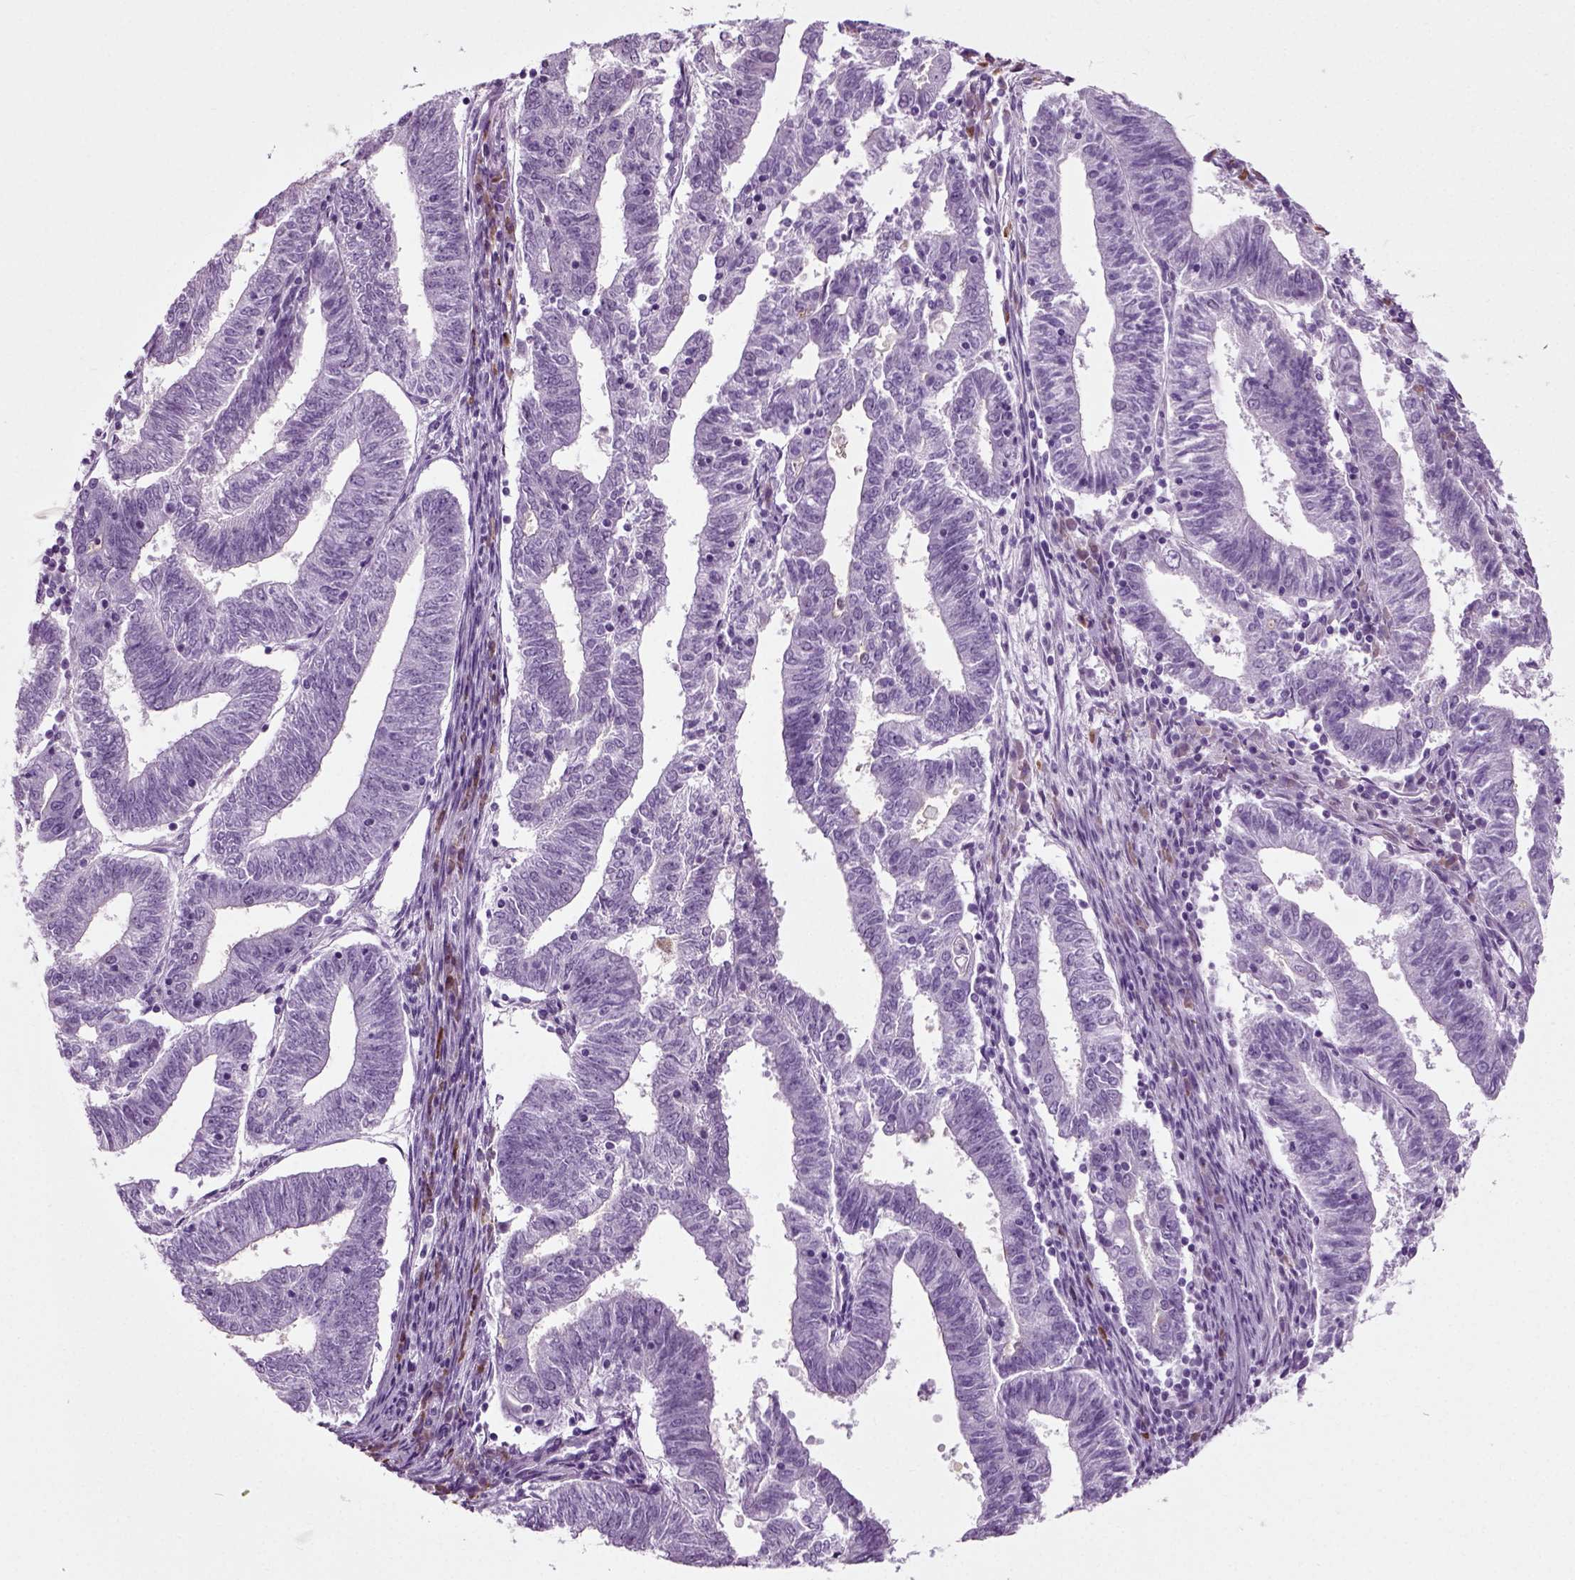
{"staining": {"intensity": "negative", "quantity": "none", "location": "none"}, "tissue": "endometrial cancer", "cell_type": "Tumor cells", "image_type": "cancer", "snomed": [{"axis": "morphology", "description": "Adenocarcinoma, NOS"}, {"axis": "topography", "description": "Endometrium"}], "caption": "The image exhibits no staining of tumor cells in endometrial cancer.", "gene": "SLC26A8", "patient": {"sex": "female", "age": 82}}